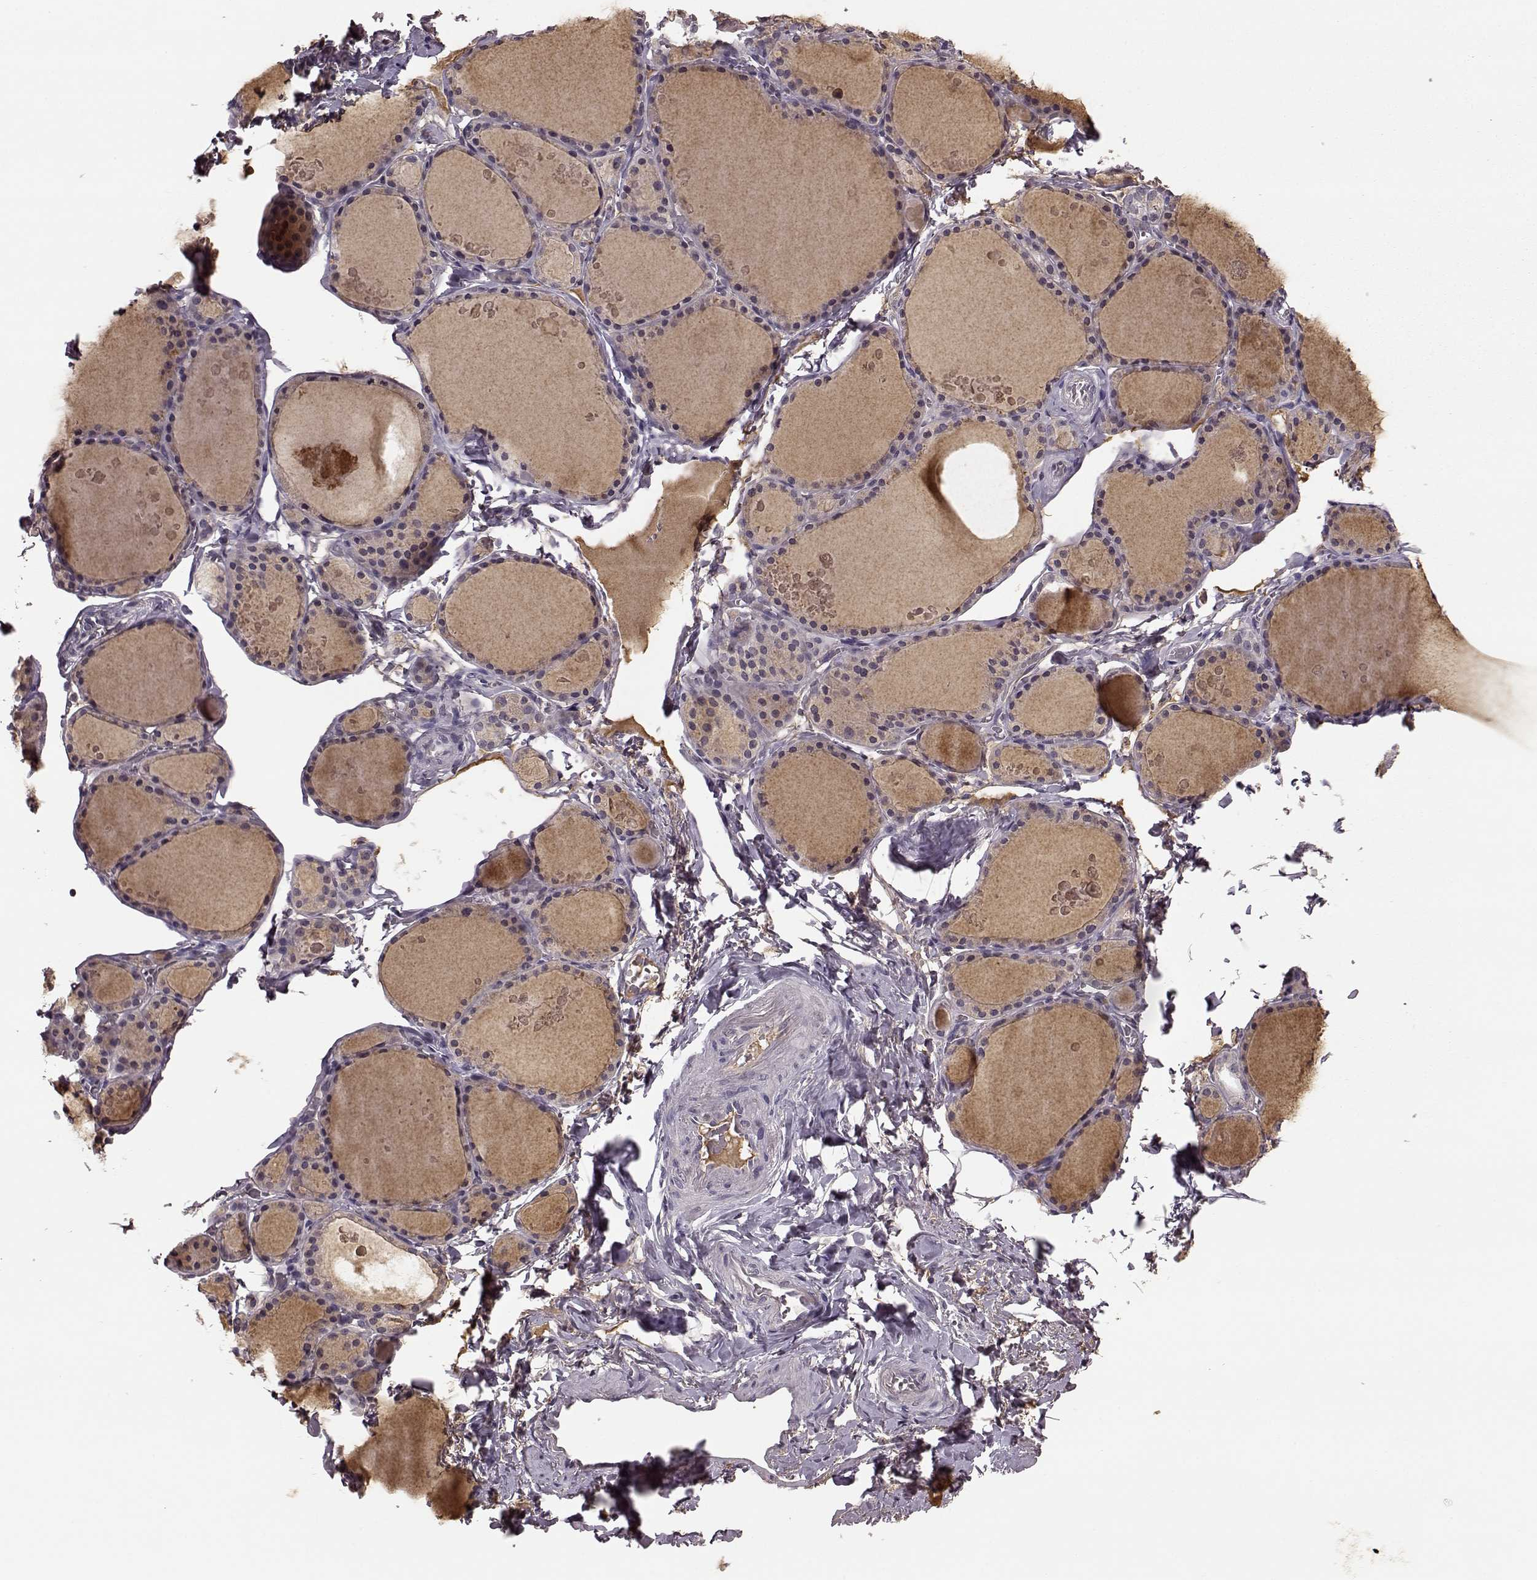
{"staining": {"intensity": "negative", "quantity": "none", "location": "none"}, "tissue": "thyroid gland", "cell_type": "Glandular cells", "image_type": "normal", "snomed": [{"axis": "morphology", "description": "Normal tissue, NOS"}, {"axis": "topography", "description": "Thyroid gland"}], "caption": "Immunohistochemical staining of normal thyroid gland shows no significant expression in glandular cells.", "gene": "NRL", "patient": {"sex": "male", "age": 68}}